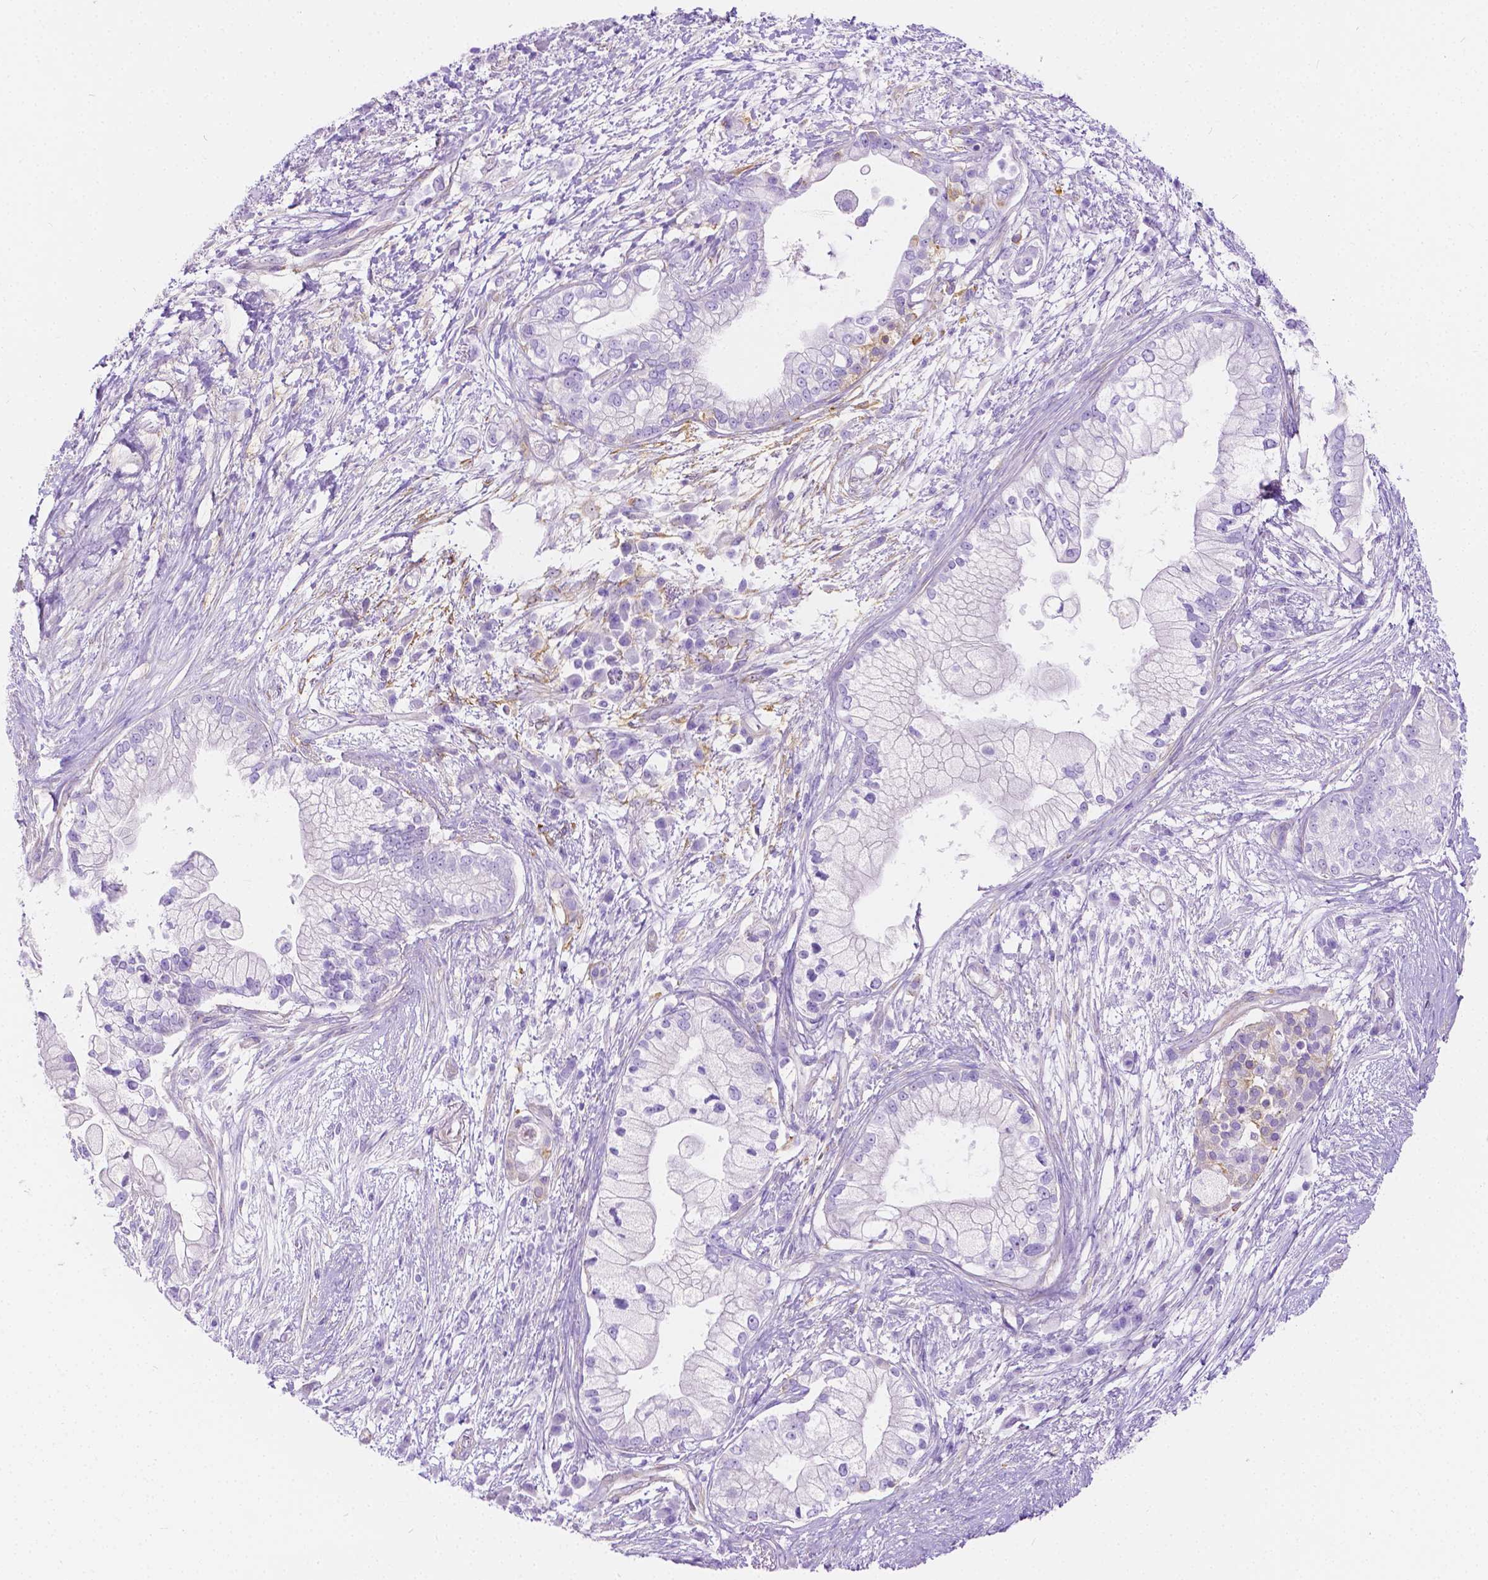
{"staining": {"intensity": "negative", "quantity": "none", "location": "none"}, "tissue": "pancreatic cancer", "cell_type": "Tumor cells", "image_type": "cancer", "snomed": [{"axis": "morphology", "description": "Adenocarcinoma, NOS"}, {"axis": "topography", "description": "Pancreas"}], "caption": "High power microscopy photomicrograph of an IHC micrograph of pancreatic cancer (adenocarcinoma), revealing no significant staining in tumor cells.", "gene": "CHRM1", "patient": {"sex": "female", "age": 69}}